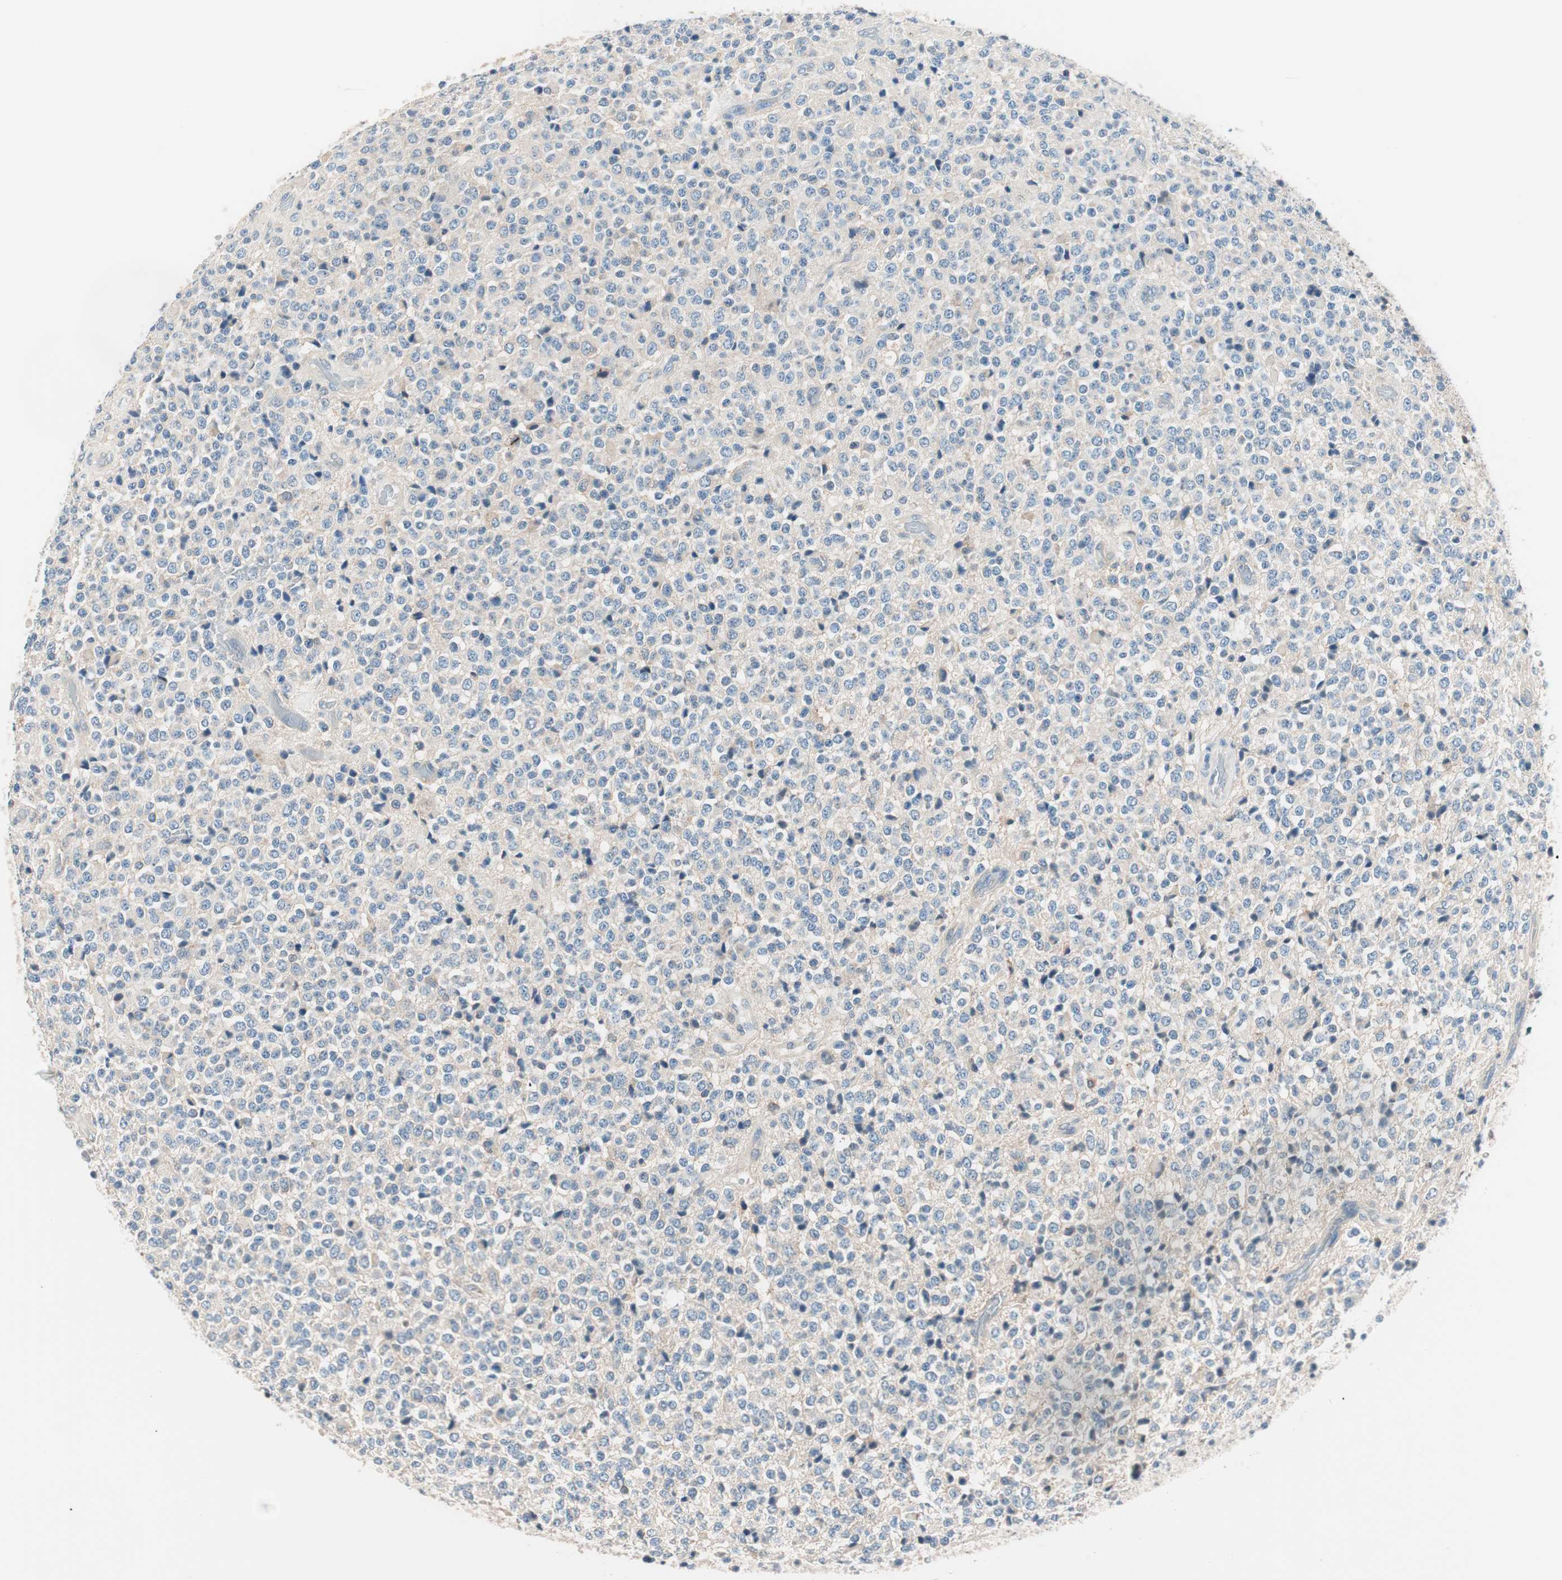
{"staining": {"intensity": "weak", "quantity": "<25%", "location": "cytoplasmic/membranous"}, "tissue": "glioma", "cell_type": "Tumor cells", "image_type": "cancer", "snomed": [{"axis": "morphology", "description": "Glioma, malignant, High grade"}, {"axis": "topography", "description": "pancreas cauda"}], "caption": "DAB immunohistochemical staining of human malignant glioma (high-grade) demonstrates no significant staining in tumor cells.", "gene": "RAD54B", "patient": {"sex": "male", "age": 60}}